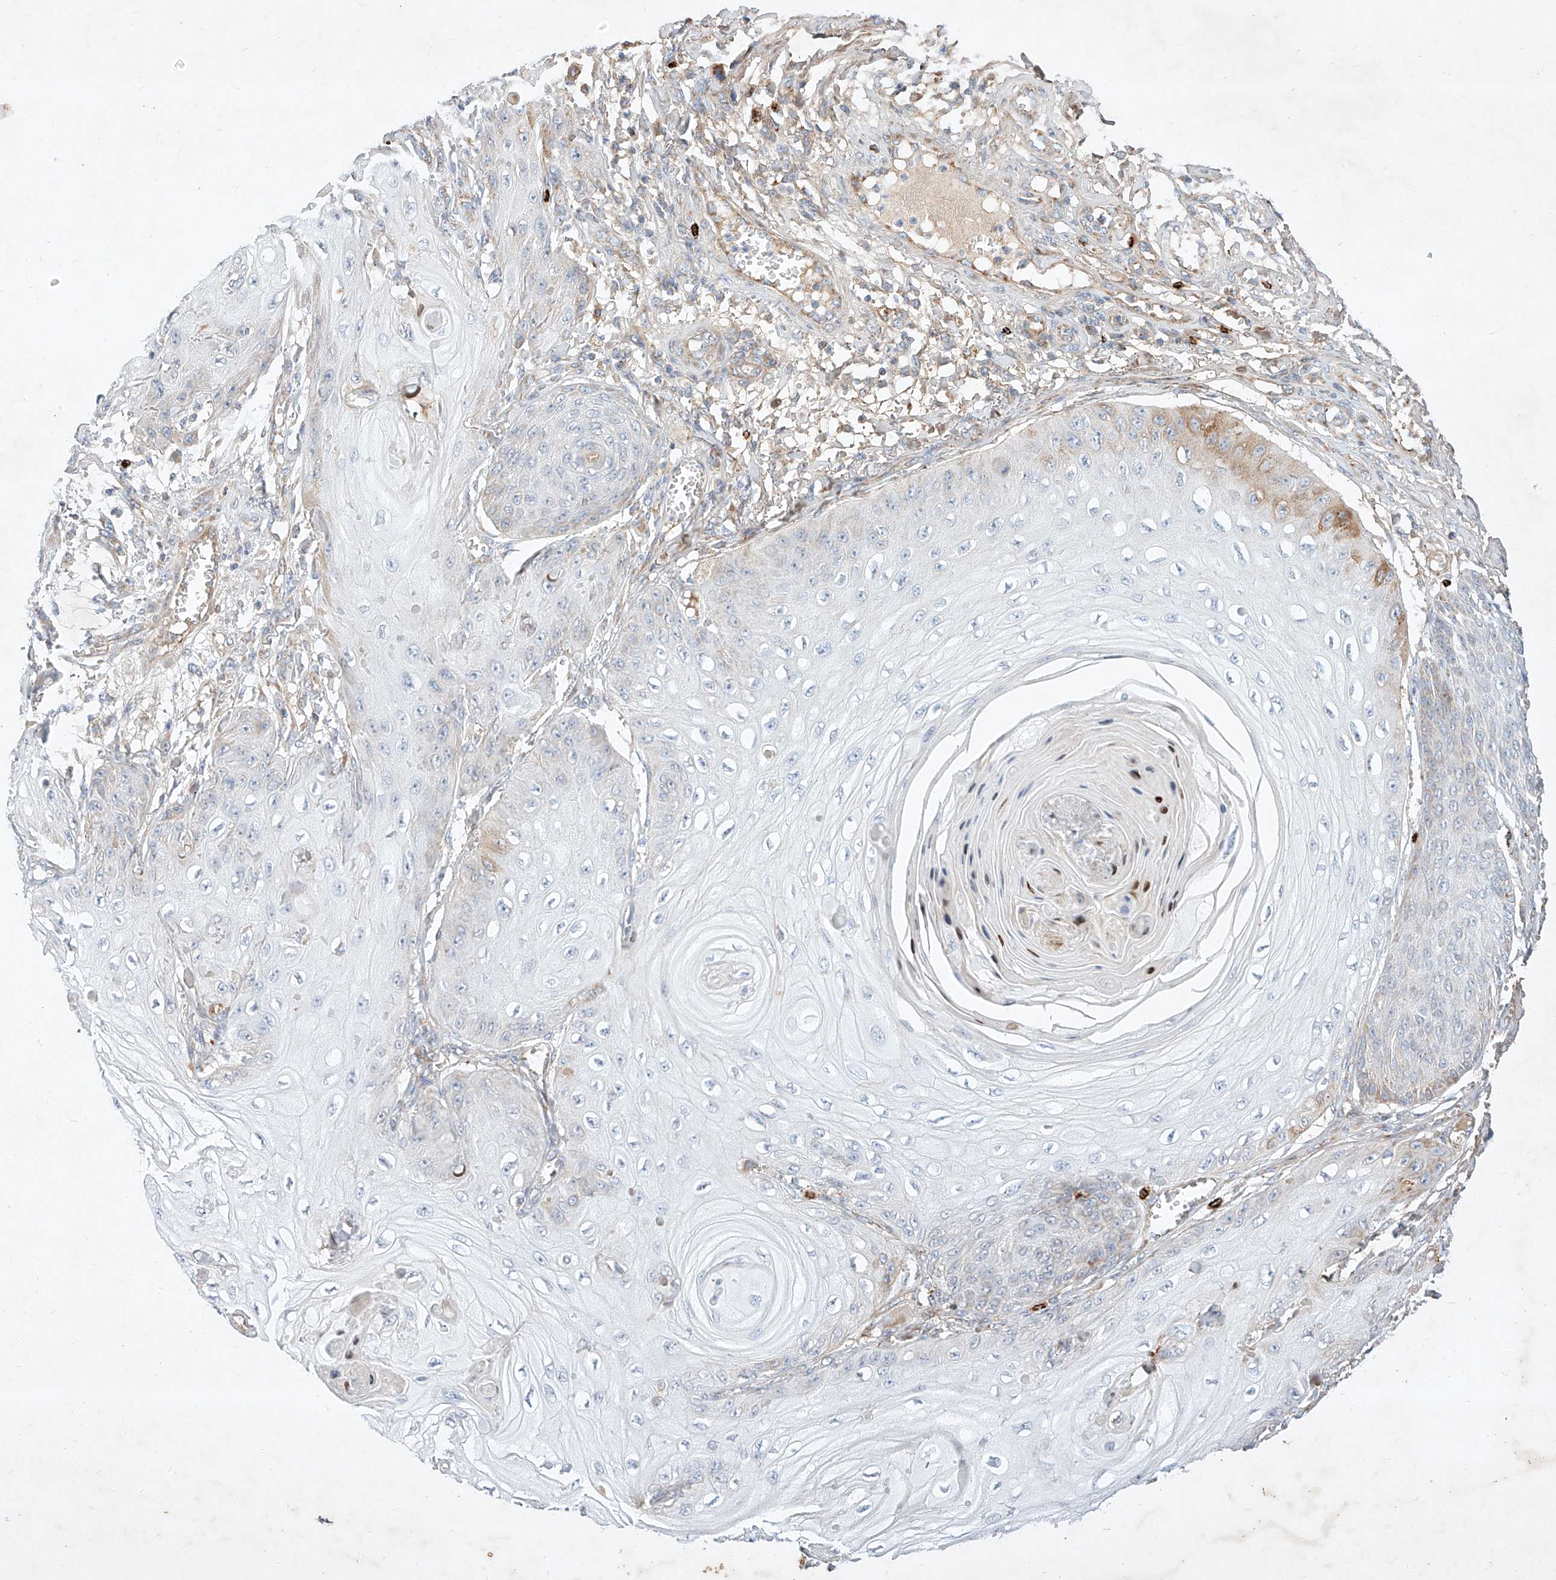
{"staining": {"intensity": "weak", "quantity": "<25%", "location": "cytoplasmic/membranous"}, "tissue": "skin cancer", "cell_type": "Tumor cells", "image_type": "cancer", "snomed": [{"axis": "morphology", "description": "Squamous cell carcinoma, NOS"}, {"axis": "topography", "description": "Skin"}], "caption": "Tumor cells show no significant protein expression in skin squamous cell carcinoma.", "gene": "OSGEPL1", "patient": {"sex": "male", "age": 74}}